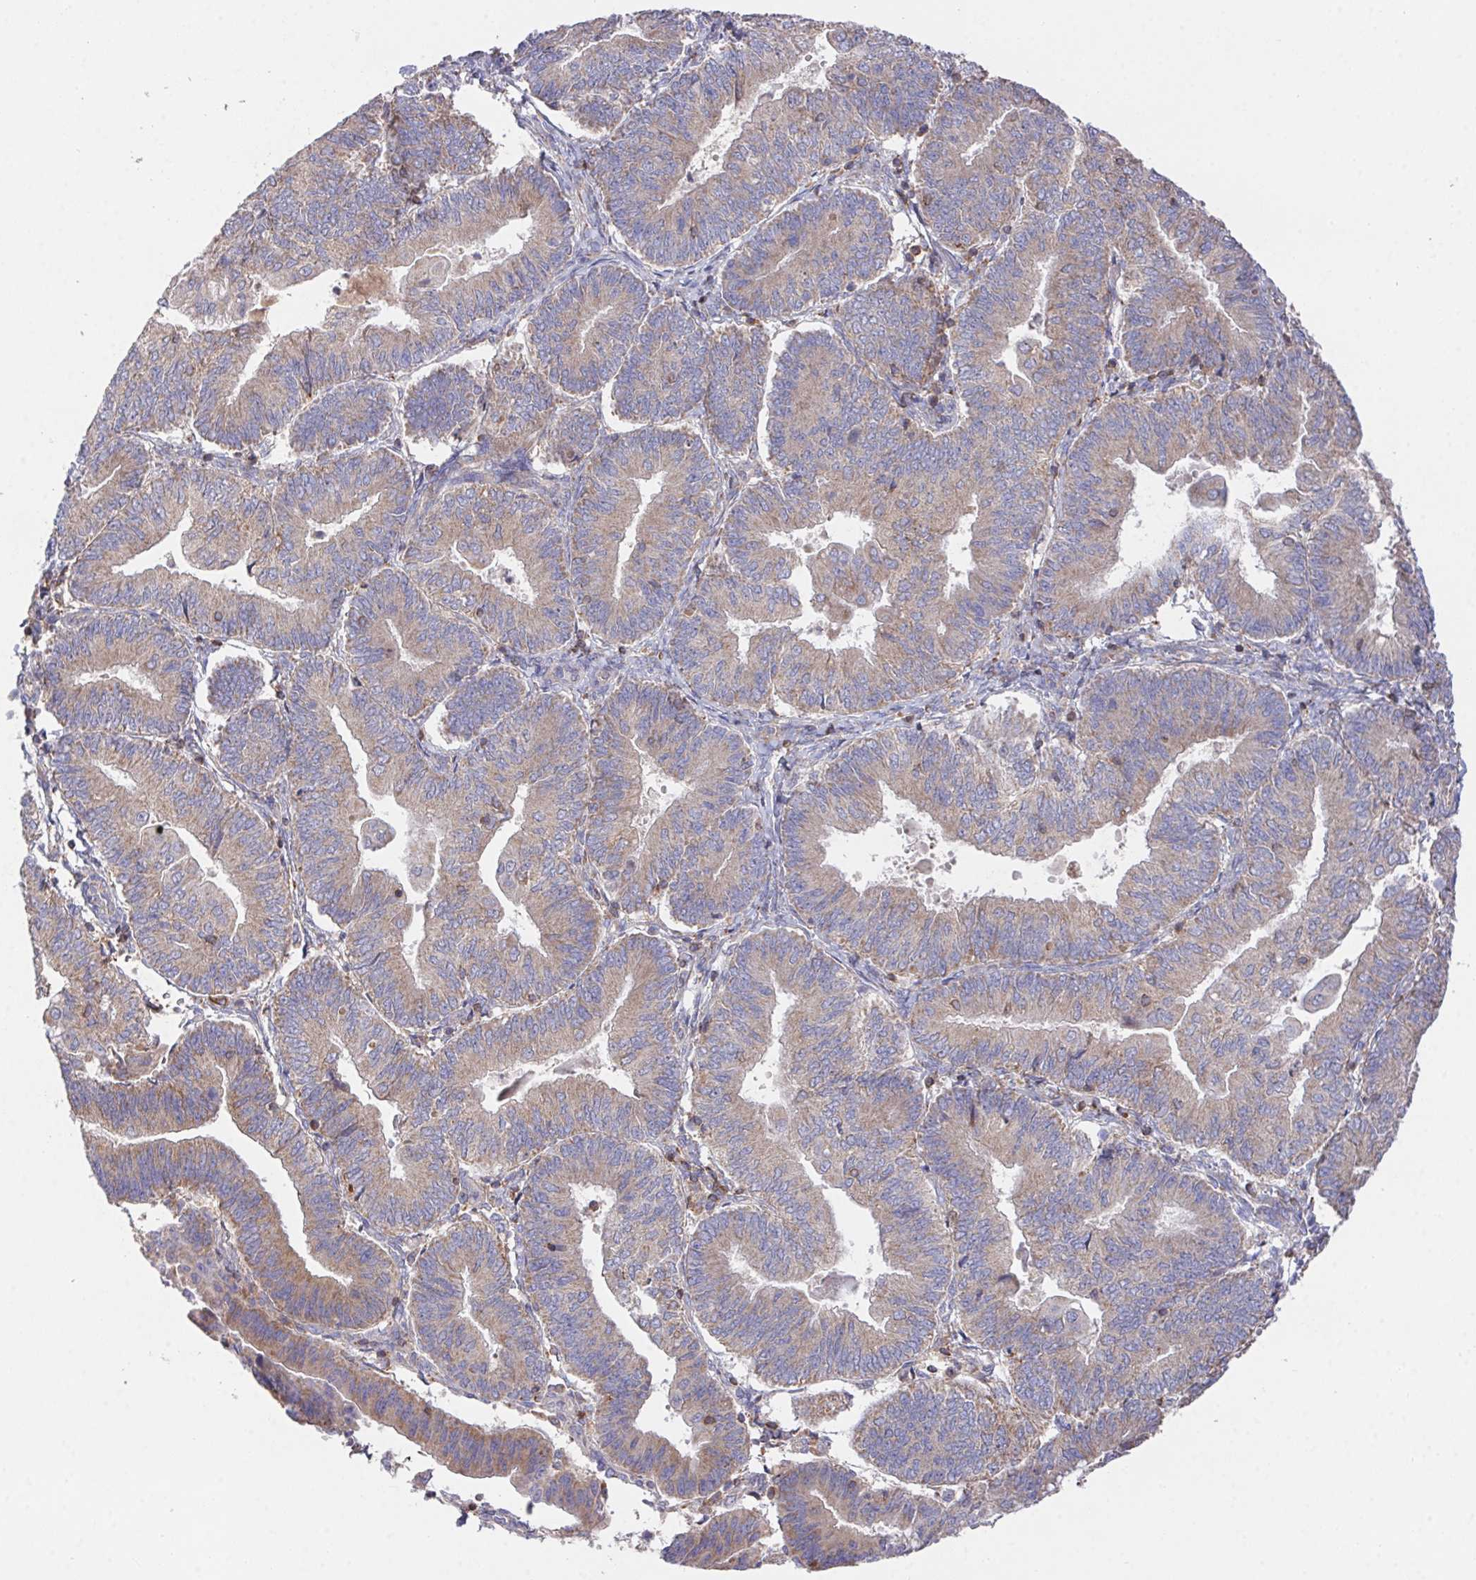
{"staining": {"intensity": "weak", "quantity": ">75%", "location": "cytoplasmic/membranous"}, "tissue": "endometrial cancer", "cell_type": "Tumor cells", "image_type": "cancer", "snomed": [{"axis": "morphology", "description": "Adenocarcinoma, NOS"}, {"axis": "topography", "description": "Endometrium"}], "caption": "Immunohistochemistry of human adenocarcinoma (endometrial) reveals low levels of weak cytoplasmic/membranous positivity in about >75% of tumor cells.", "gene": "FAM241A", "patient": {"sex": "female", "age": 65}}